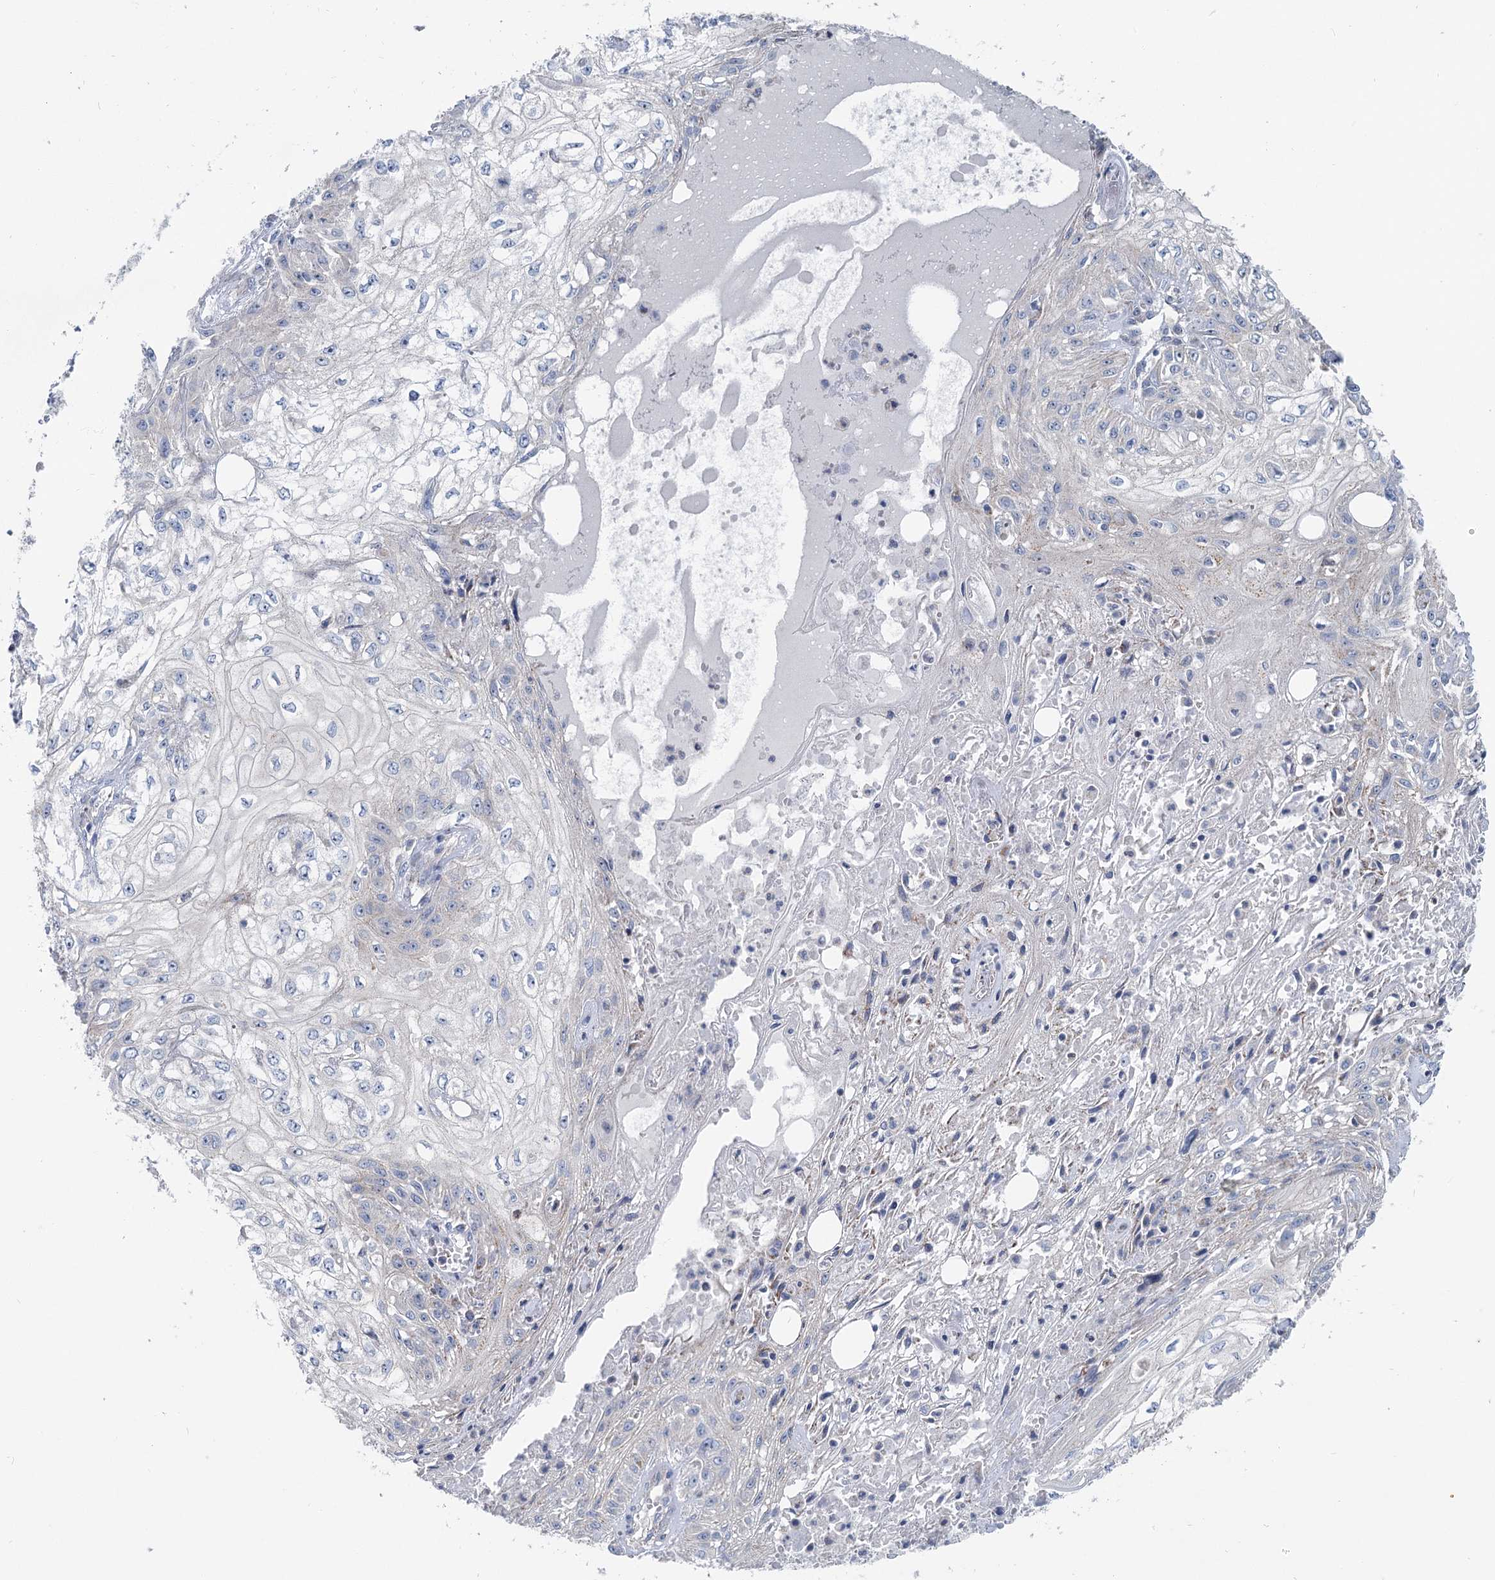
{"staining": {"intensity": "negative", "quantity": "none", "location": "none"}, "tissue": "skin cancer", "cell_type": "Tumor cells", "image_type": "cancer", "snomed": [{"axis": "morphology", "description": "Squamous cell carcinoma, NOS"}, {"axis": "morphology", "description": "Squamous cell carcinoma, metastatic, NOS"}, {"axis": "topography", "description": "Skin"}, {"axis": "topography", "description": "Lymph node"}], "caption": "Tumor cells are negative for protein expression in human squamous cell carcinoma (skin).", "gene": "MARK2", "patient": {"sex": "male", "age": 75}}